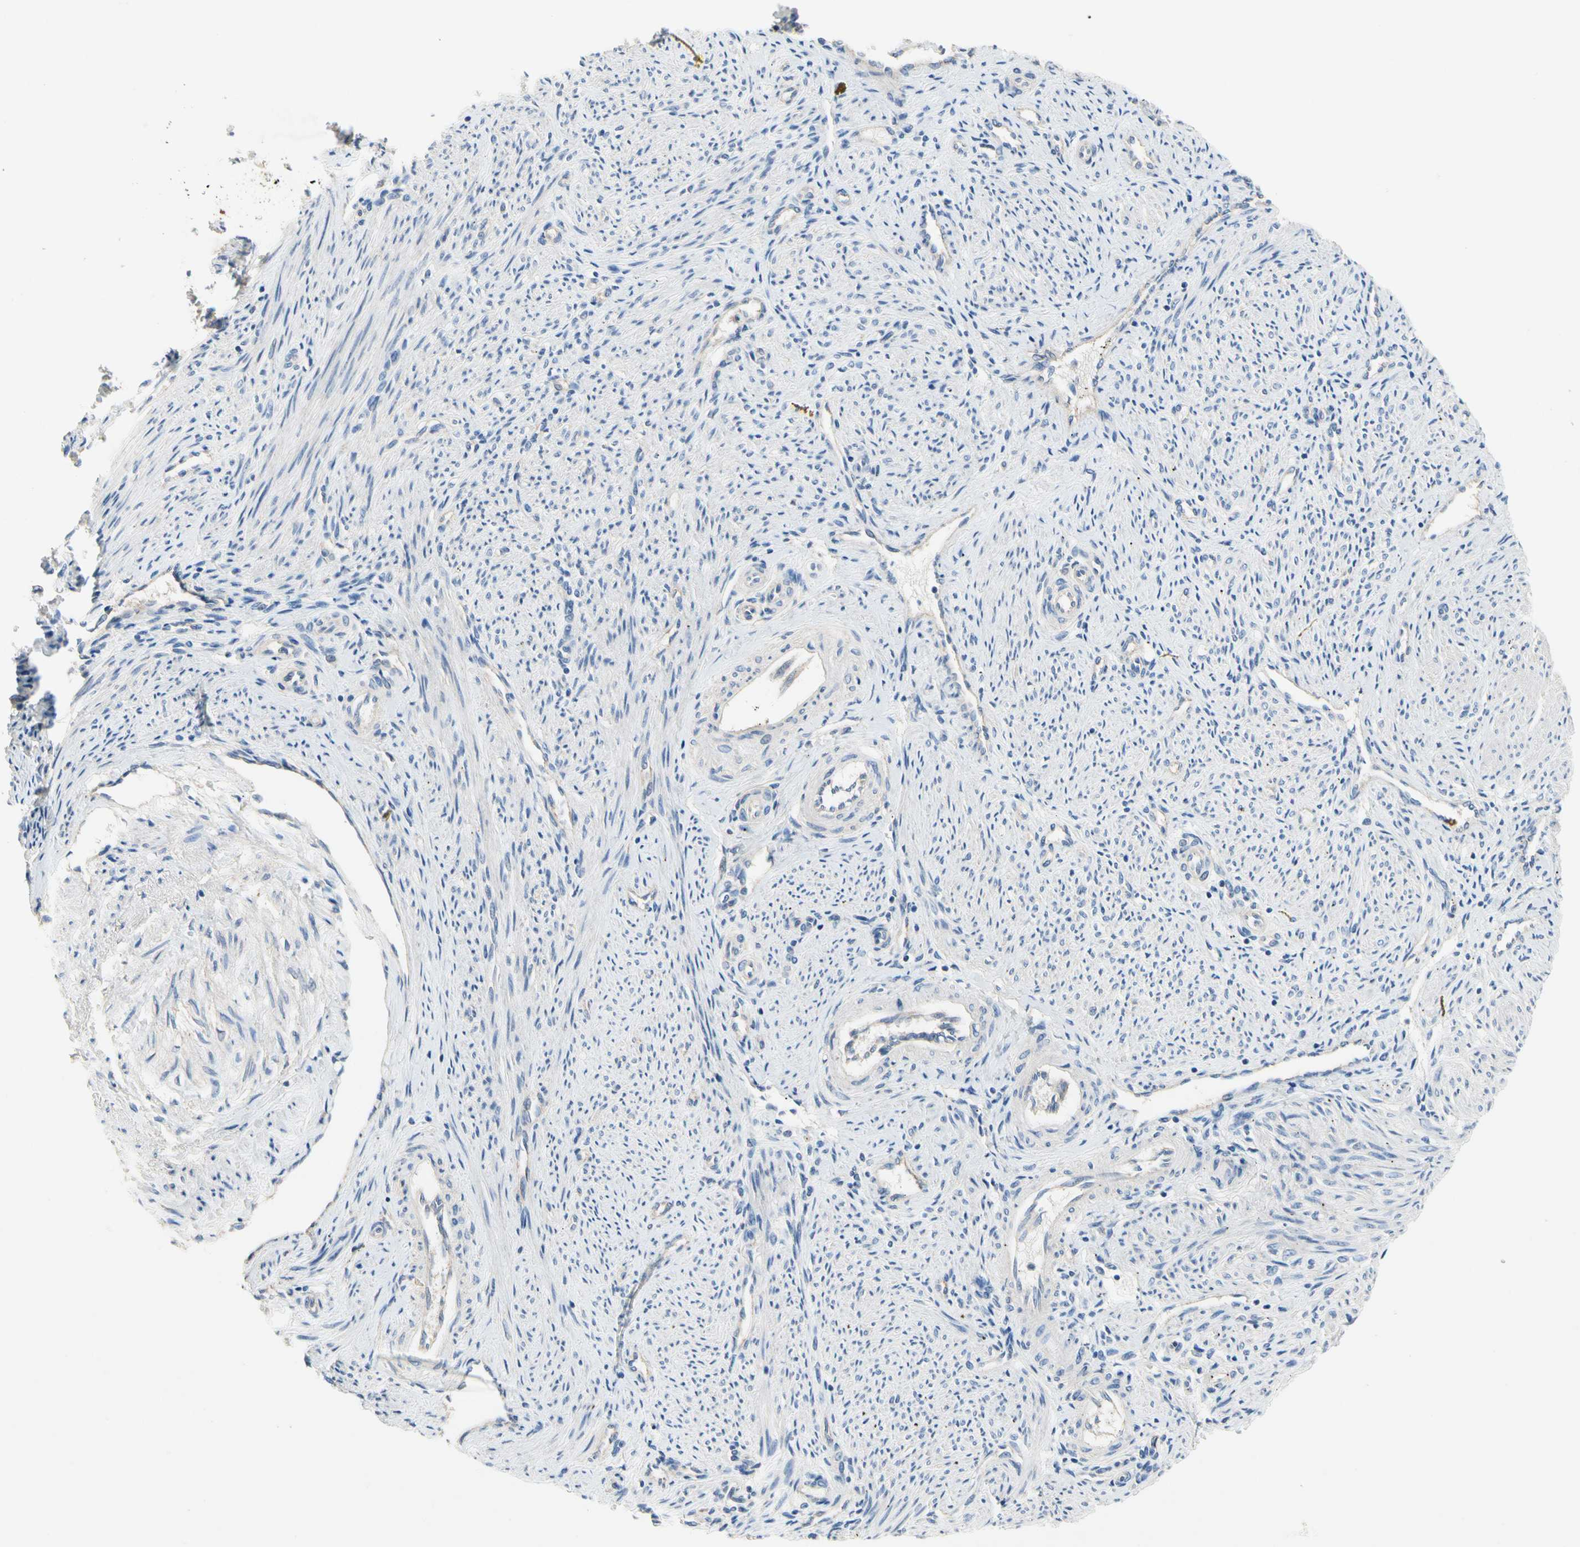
{"staining": {"intensity": "weak", "quantity": "<25%", "location": "cytoplasmic/membranous"}, "tissue": "endometrium", "cell_type": "Cells in endometrial stroma", "image_type": "normal", "snomed": [{"axis": "morphology", "description": "Normal tissue, NOS"}, {"axis": "topography", "description": "Endometrium"}], "caption": "This is an immunohistochemistry (IHC) histopathology image of unremarkable human endometrium. There is no expression in cells in endometrial stroma.", "gene": "CA14", "patient": {"sex": "female", "age": 42}}